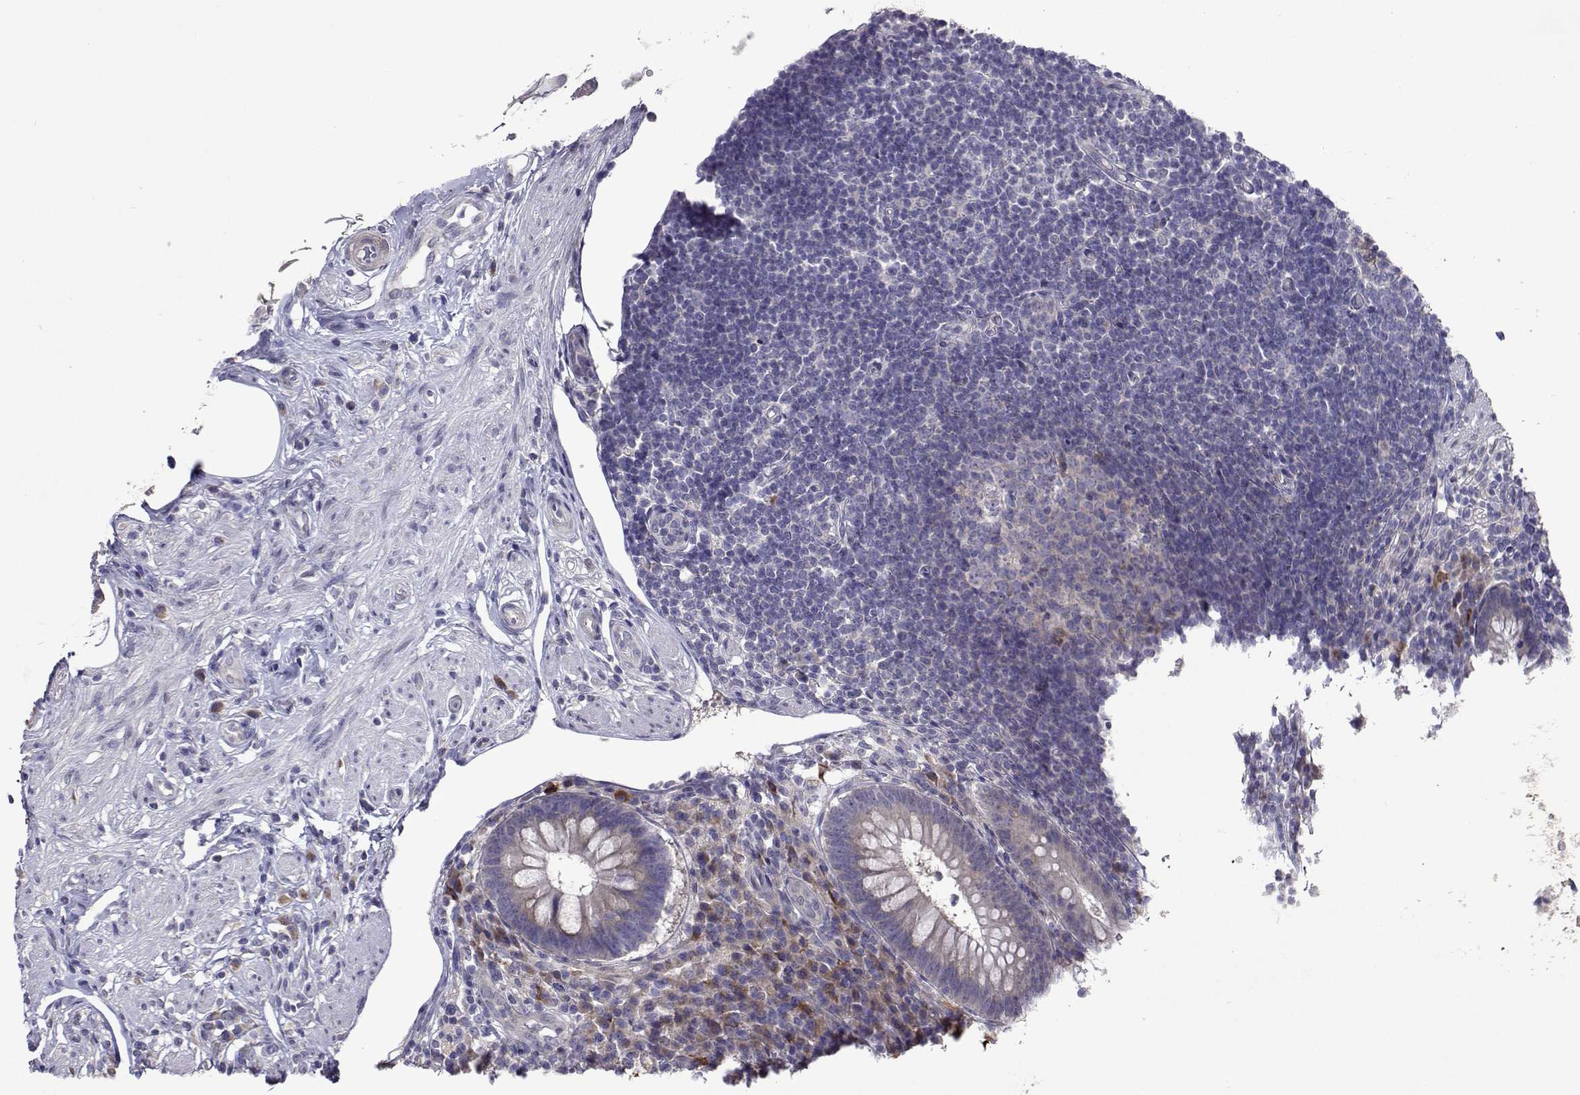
{"staining": {"intensity": "negative", "quantity": "none", "location": "none"}, "tissue": "appendix", "cell_type": "Glandular cells", "image_type": "normal", "snomed": [{"axis": "morphology", "description": "Normal tissue, NOS"}, {"axis": "topography", "description": "Appendix"}], "caption": "Immunohistochemistry micrograph of normal human appendix stained for a protein (brown), which reveals no expression in glandular cells. Nuclei are stained in blue.", "gene": "TARBP2", "patient": {"sex": "female", "age": 56}}